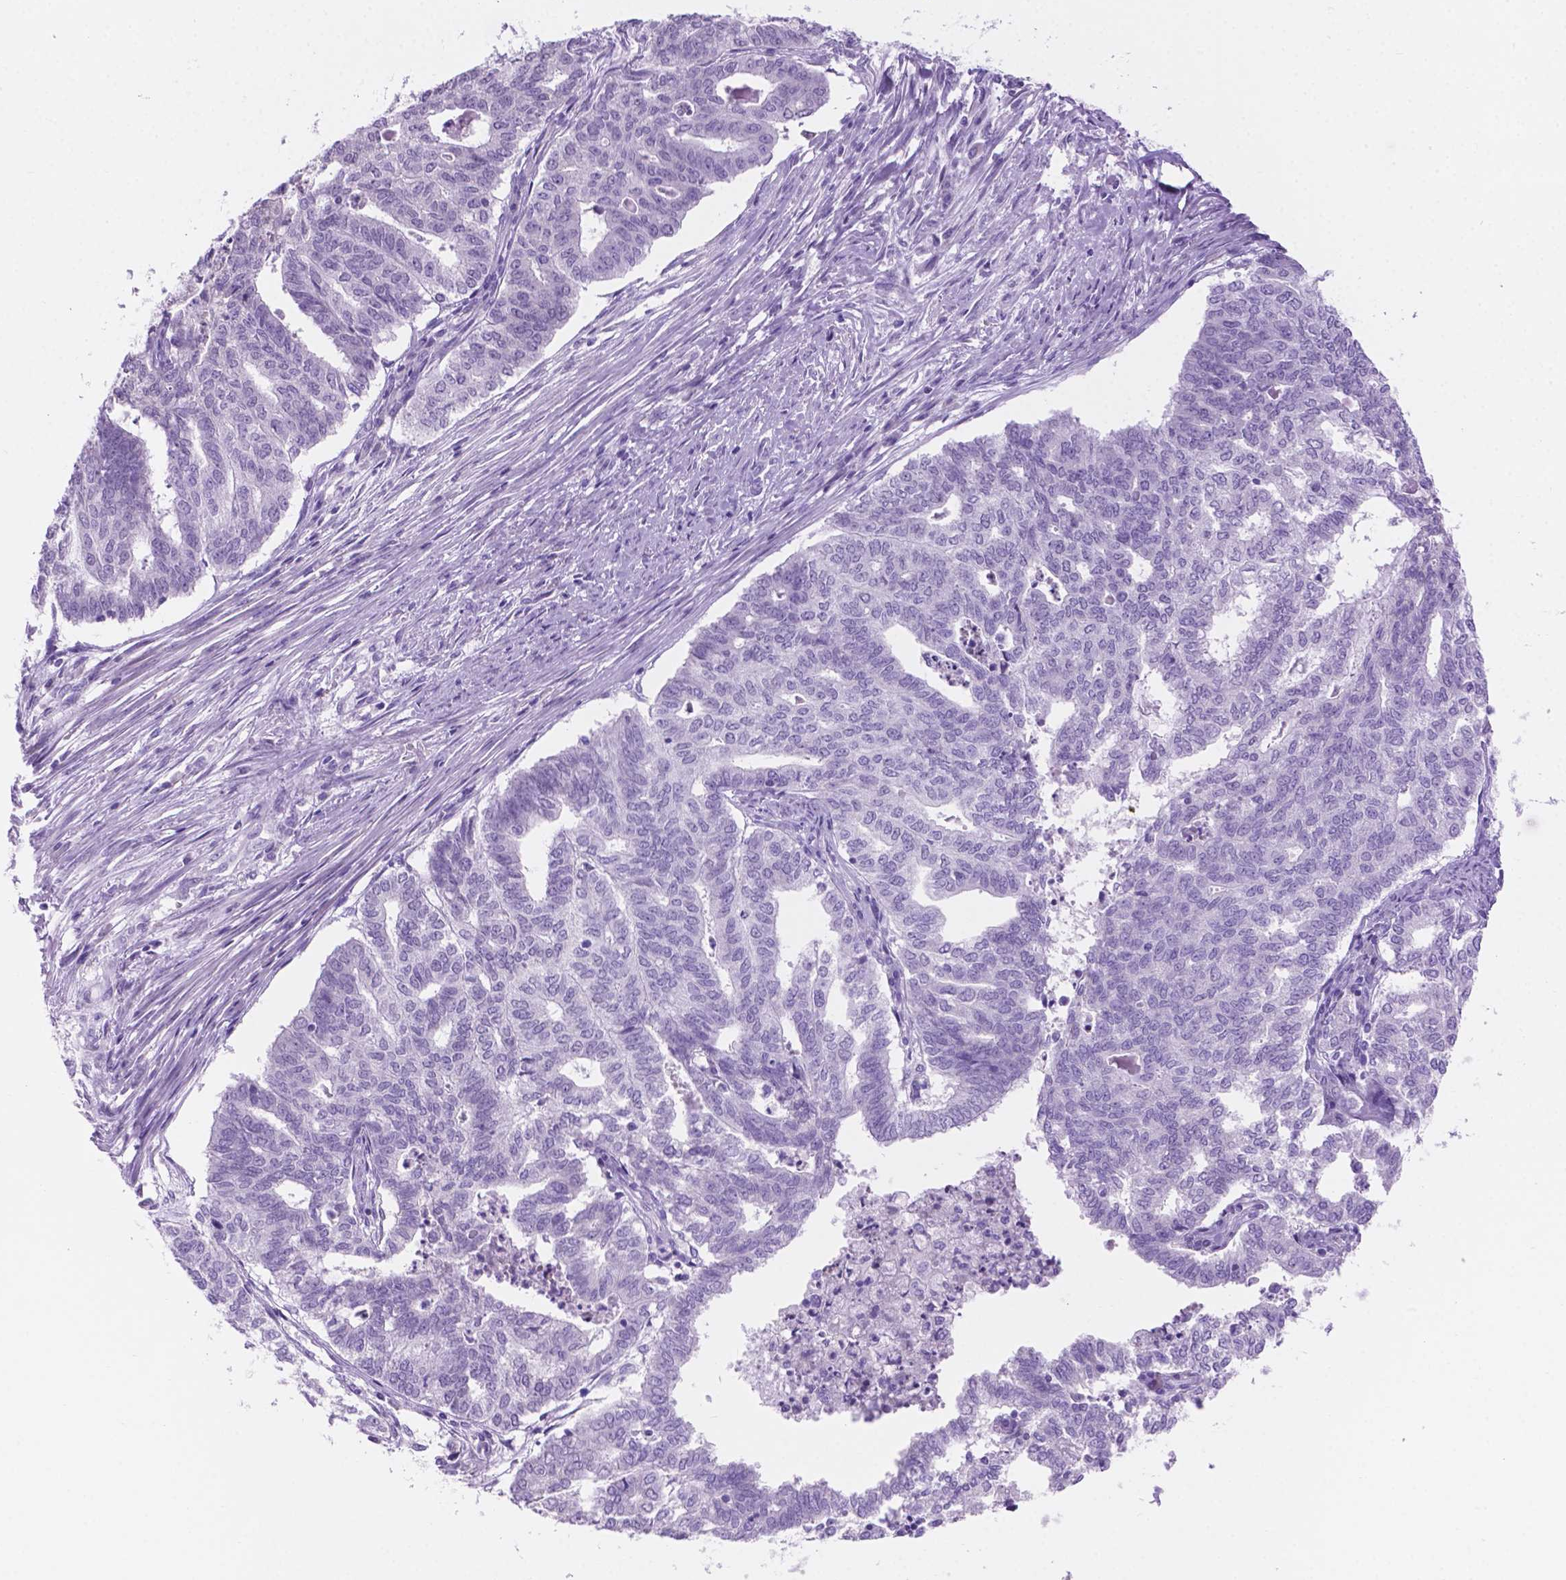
{"staining": {"intensity": "negative", "quantity": "none", "location": "none"}, "tissue": "endometrial cancer", "cell_type": "Tumor cells", "image_type": "cancer", "snomed": [{"axis": "morphology", "description": "Adenocarcinoma, NOS"}, {"axis": "topography", "description": "Endometrium"}], "caption": "DAB immunohistochemical staining of adenocarcinoma (endometrial) displays no significant positivity in tumor cells.", "gene": "GRIN2B", "patient": {"sex": "female", "age": 79}}